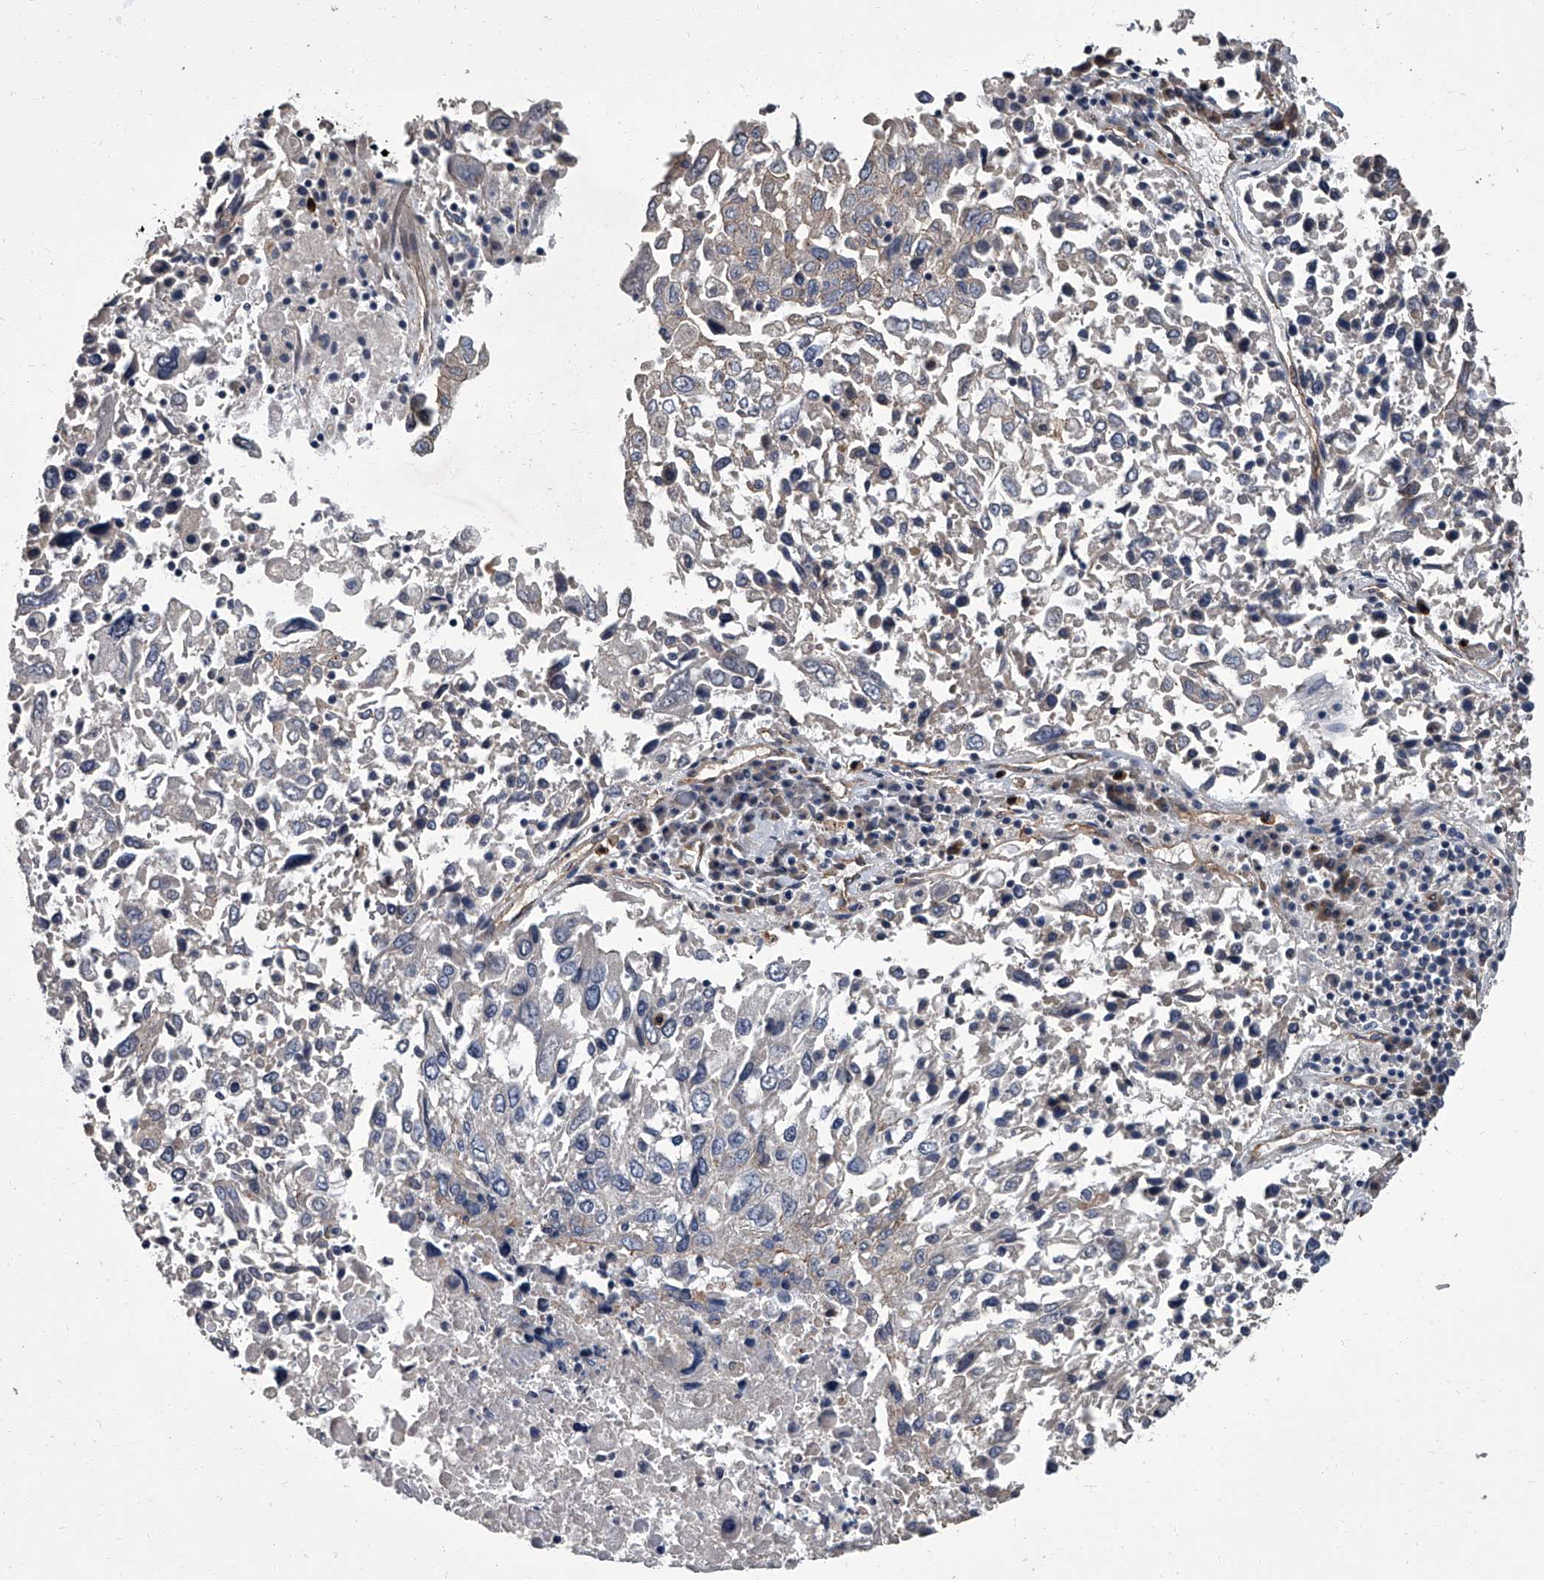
{"staining": {"intensity": "negative", "quantity": "none", "location": "none"}, "tissue": "lung cancer", "cell_type": "Tumor cells", "image_type": "cancer", "snomed": [{"axis": "morphology", "description": "Squamous cell carcinoma, NOS"}, {"axis": "topography", "description": "Lung"}], "caption": "There is no significant positivity in tumor cells of lung cancer (squamous cell carcinoma). (DAB IHC visualized using brightfield microscopy, high magnification).", "gene": "SIRT4", "patient": {"sex": "male", "age": 65}}